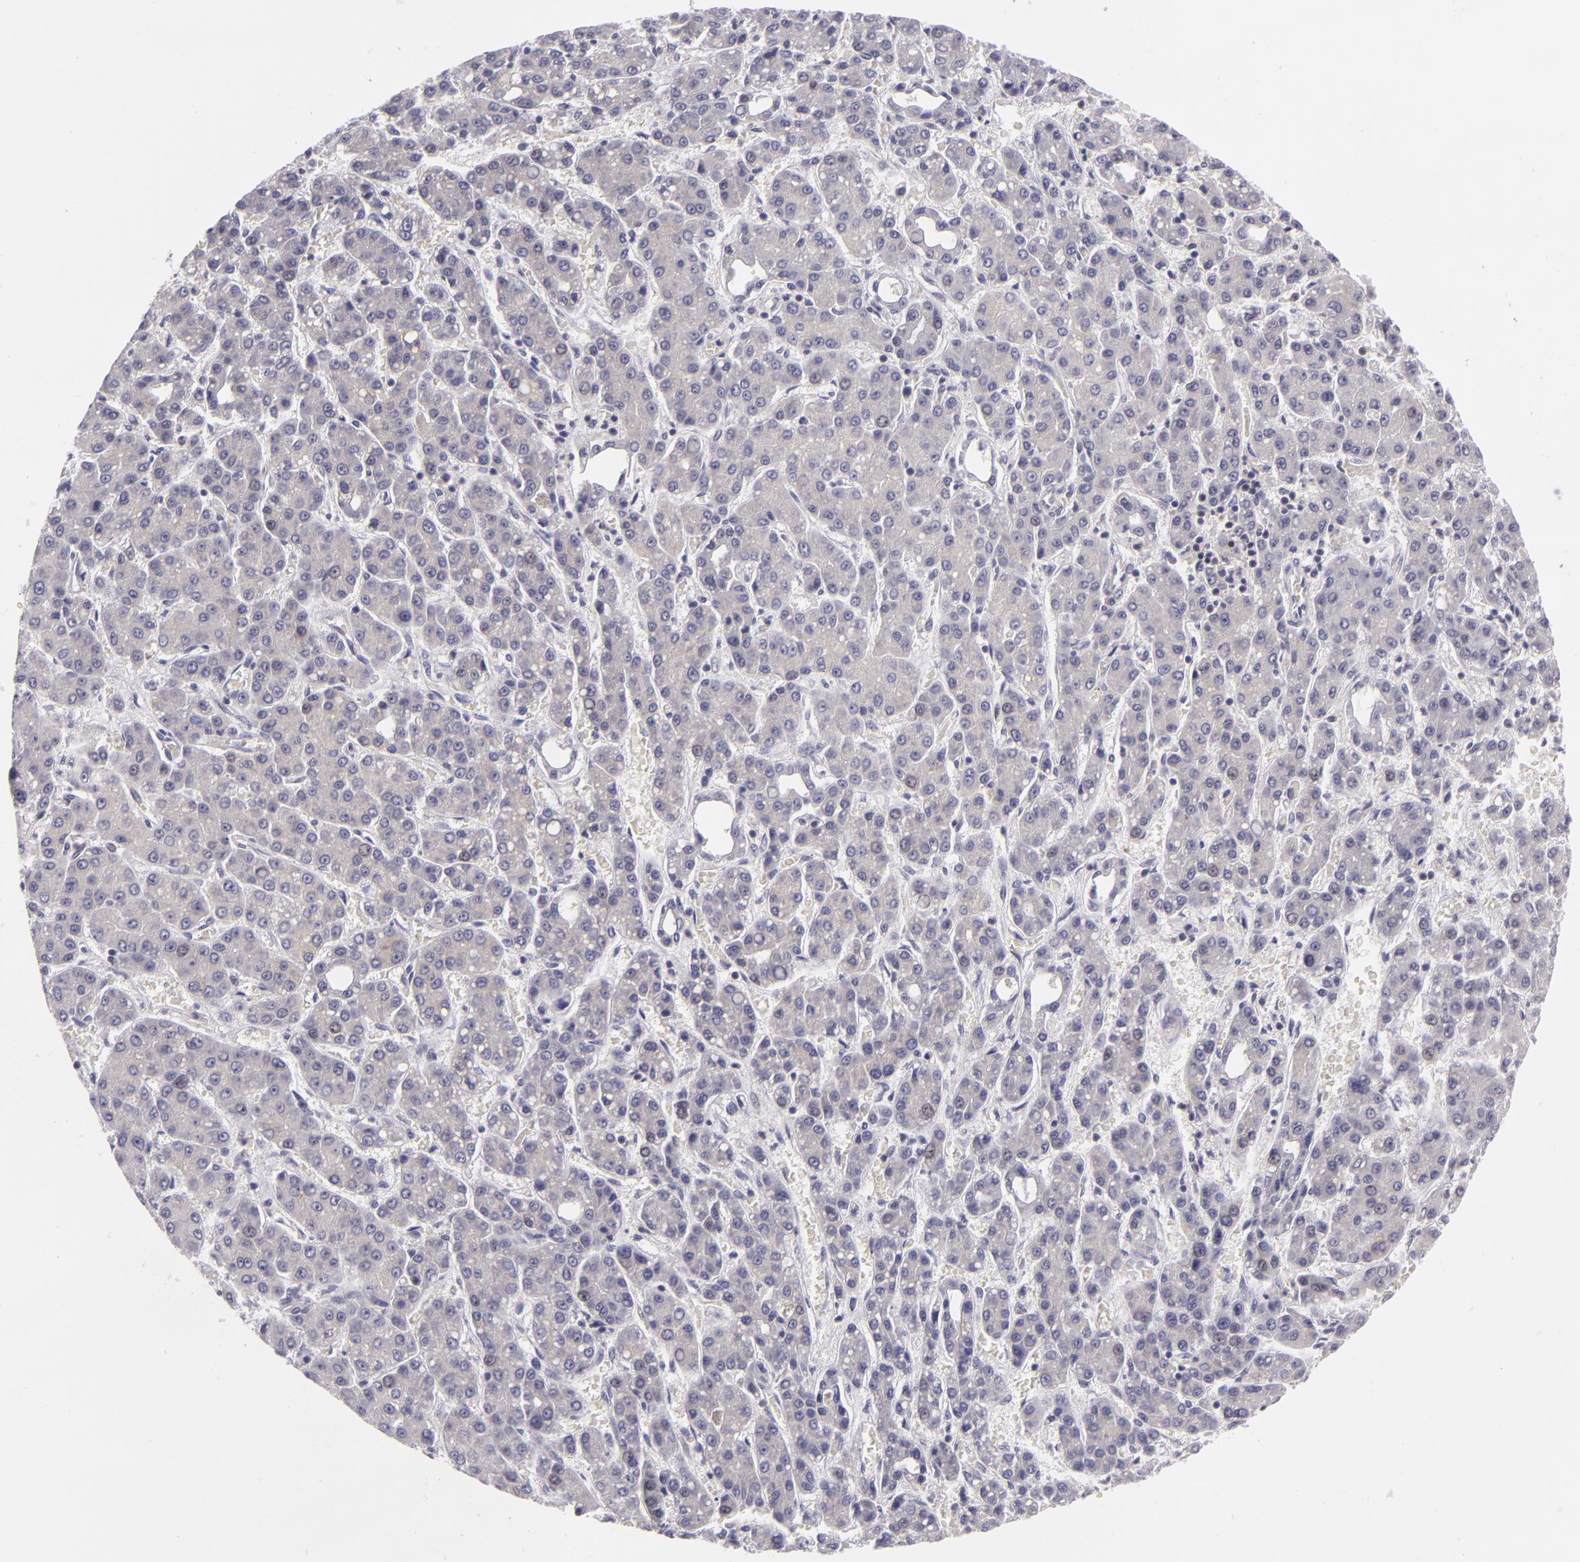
{"staining": {"intensity": "negative", "quantity": "none", "location": "none"}, "tissue": "liver cancer", "cell_type": "Tumor cells", "image_type": "cancer", "snomed": [{"axis": "morphology", "description": "Carcinoma, Hepatocellular, NOS"}, {"axis": "topography", "description": "Liver"}], "caption": "This is an immunohistochemistry (IHC) image of human liver cancer (hepatocellular carcinoma). There is no staining in tumor cells.", "gene": "BCL10", "patient": {"sex": "male", "age": 69}}